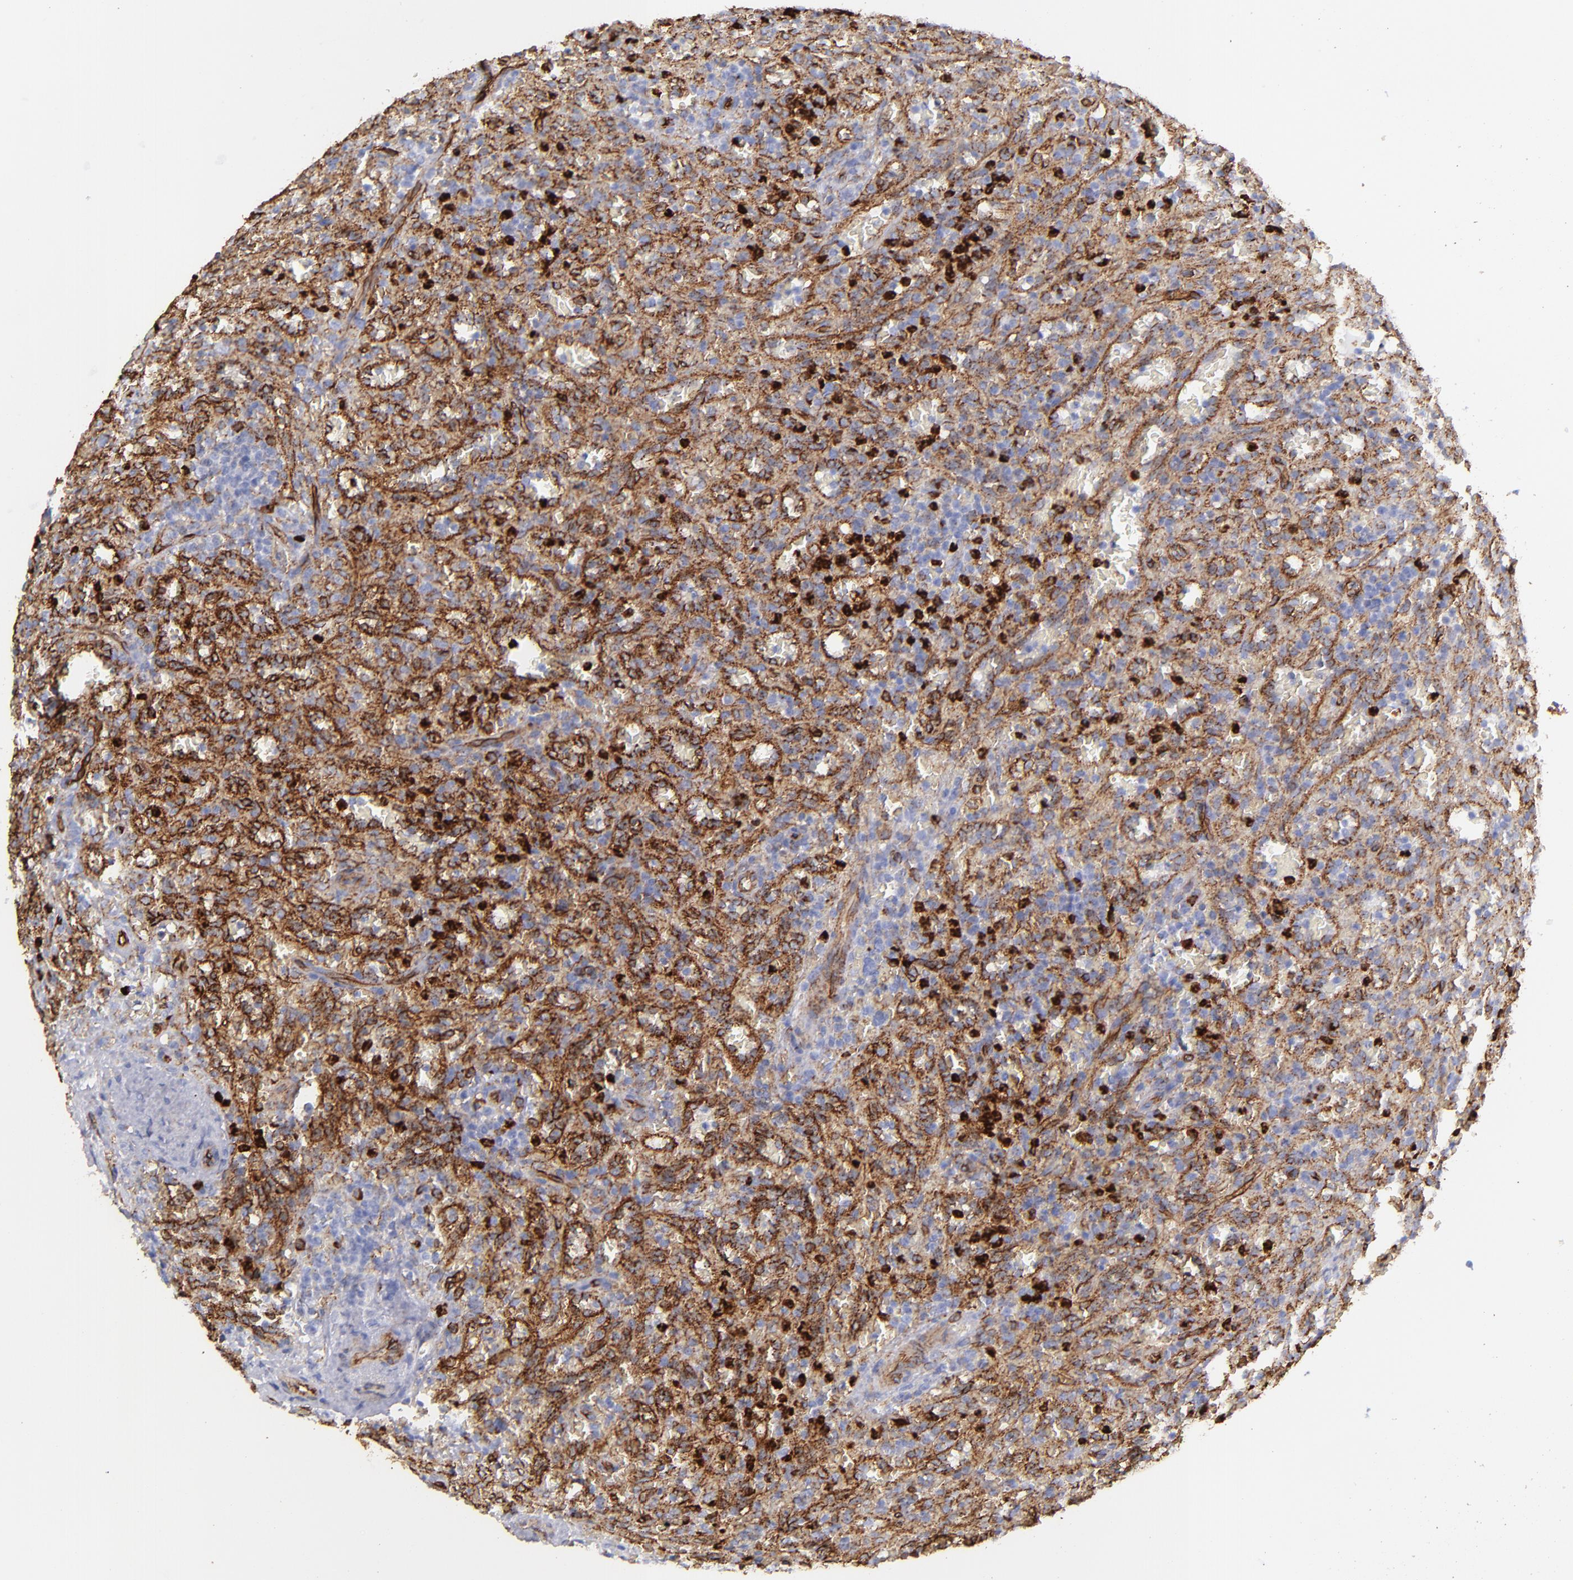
{"staining": {"intensity": "negative", "quantity": "none", "location": "none"}, "tissue": "lymphoma", "cell_type": "Tumor cells", "image_type": "cancer", "snomed": [{"axis": "morphology", "description": "Malignant lymphoma, non-Hodgkin's type, Low grade"}, {"axis": "topography", "description": "Spleen"}], "caption": "Tumor cells are negative for protein expression in human lymphoma.", "gene": "DYSF", "patient": {"sex": "female", "age": 64}}